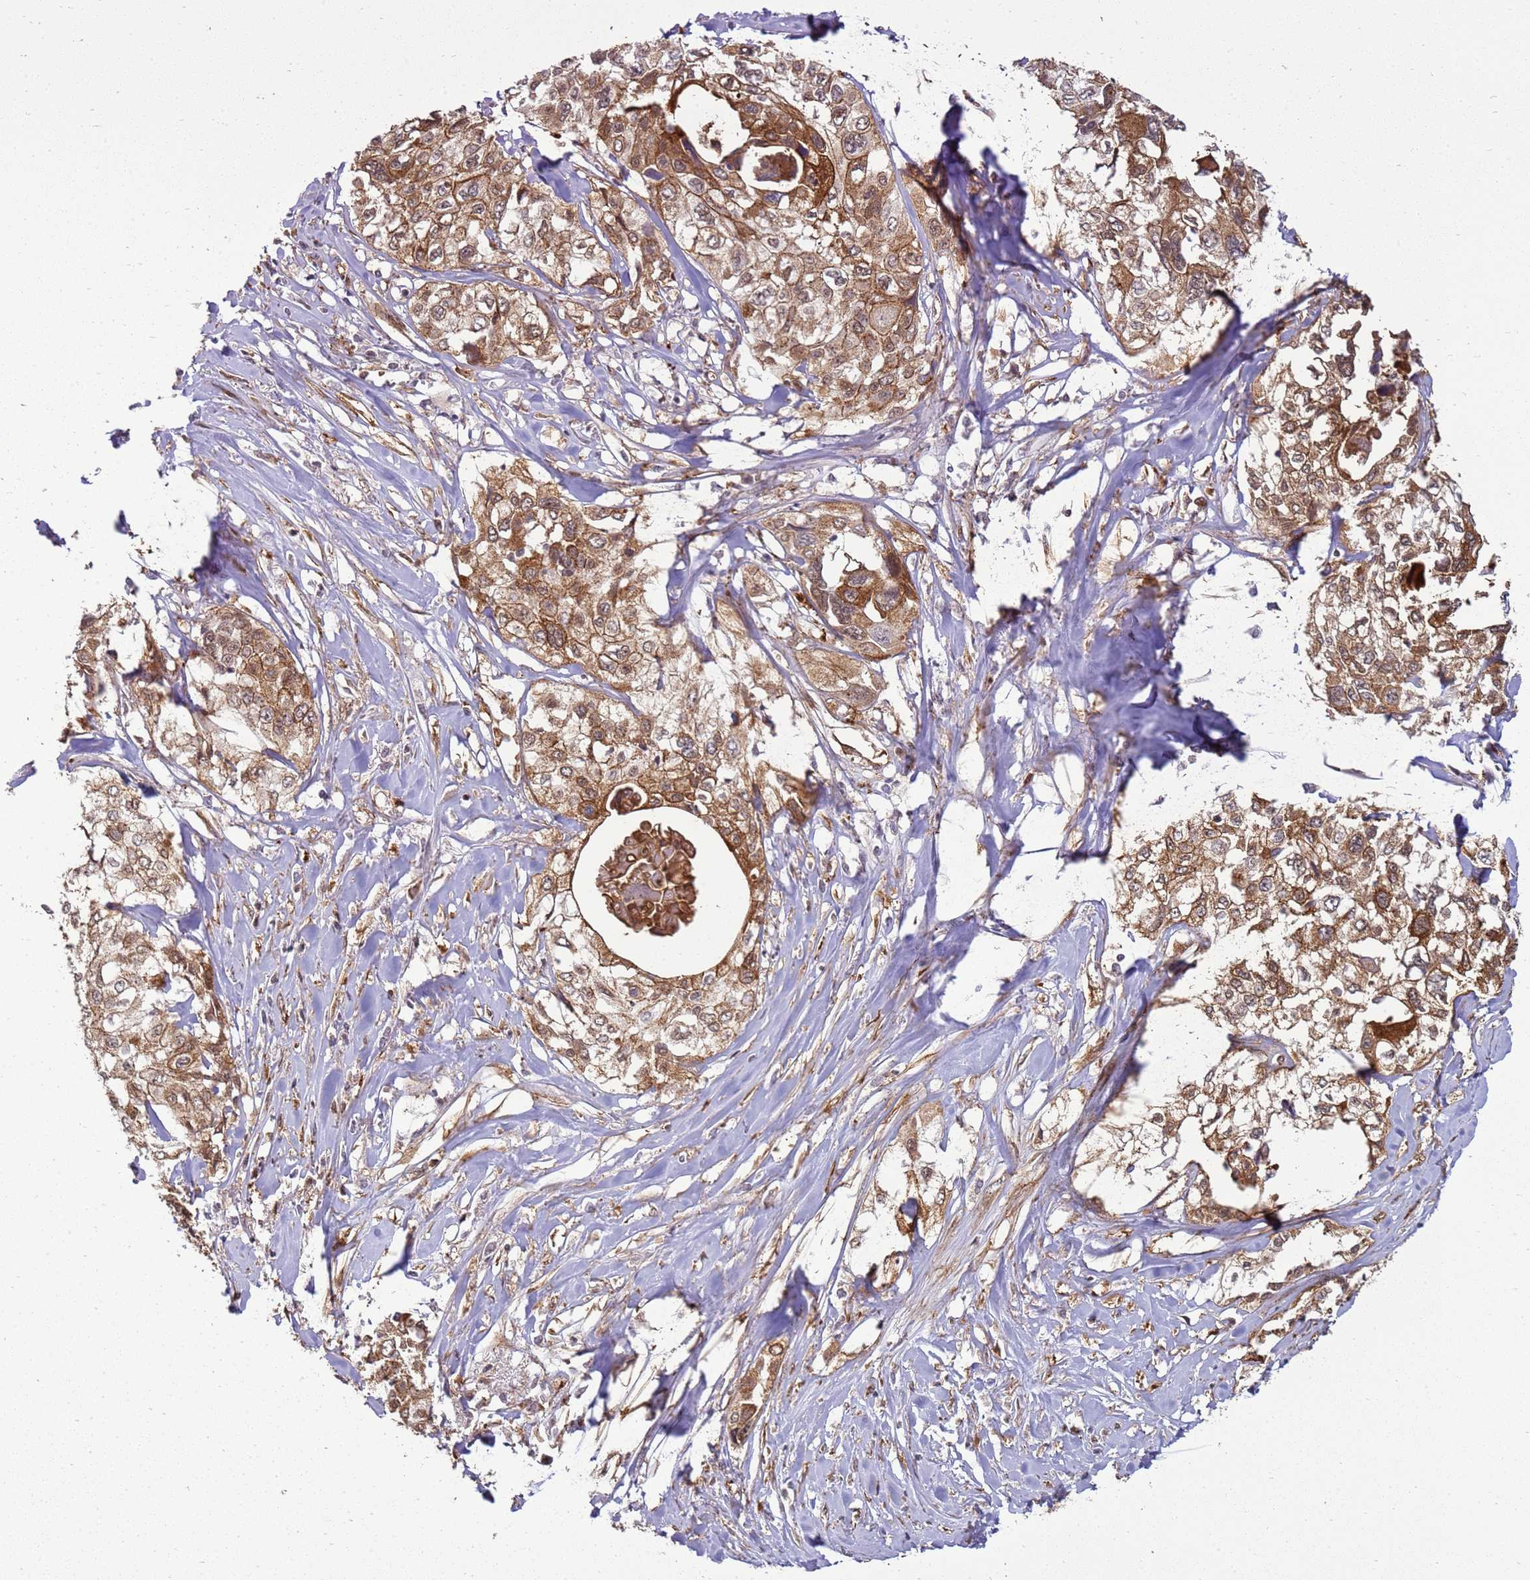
{"staining": {"intensity": "moderate", "quantity": ">75%", "location": "cytoplasmic/membranous"}, "tissue": "cervical cancer", "cell_type": "Tumor cells", "image_type": "cancer", "snomed": [{"axis": "morphology", "description": "Squamous cell carcinoma, NOS"}, {"axis": "topography", "description": "Cervix"}], "caption": "Cervical cancer (squamous cell carcinoma) stained with a protein marker demonstrates moderate staining in tumor cells.", "gene": "GABRE", "patient": {"sex": "female", "age": 31}}